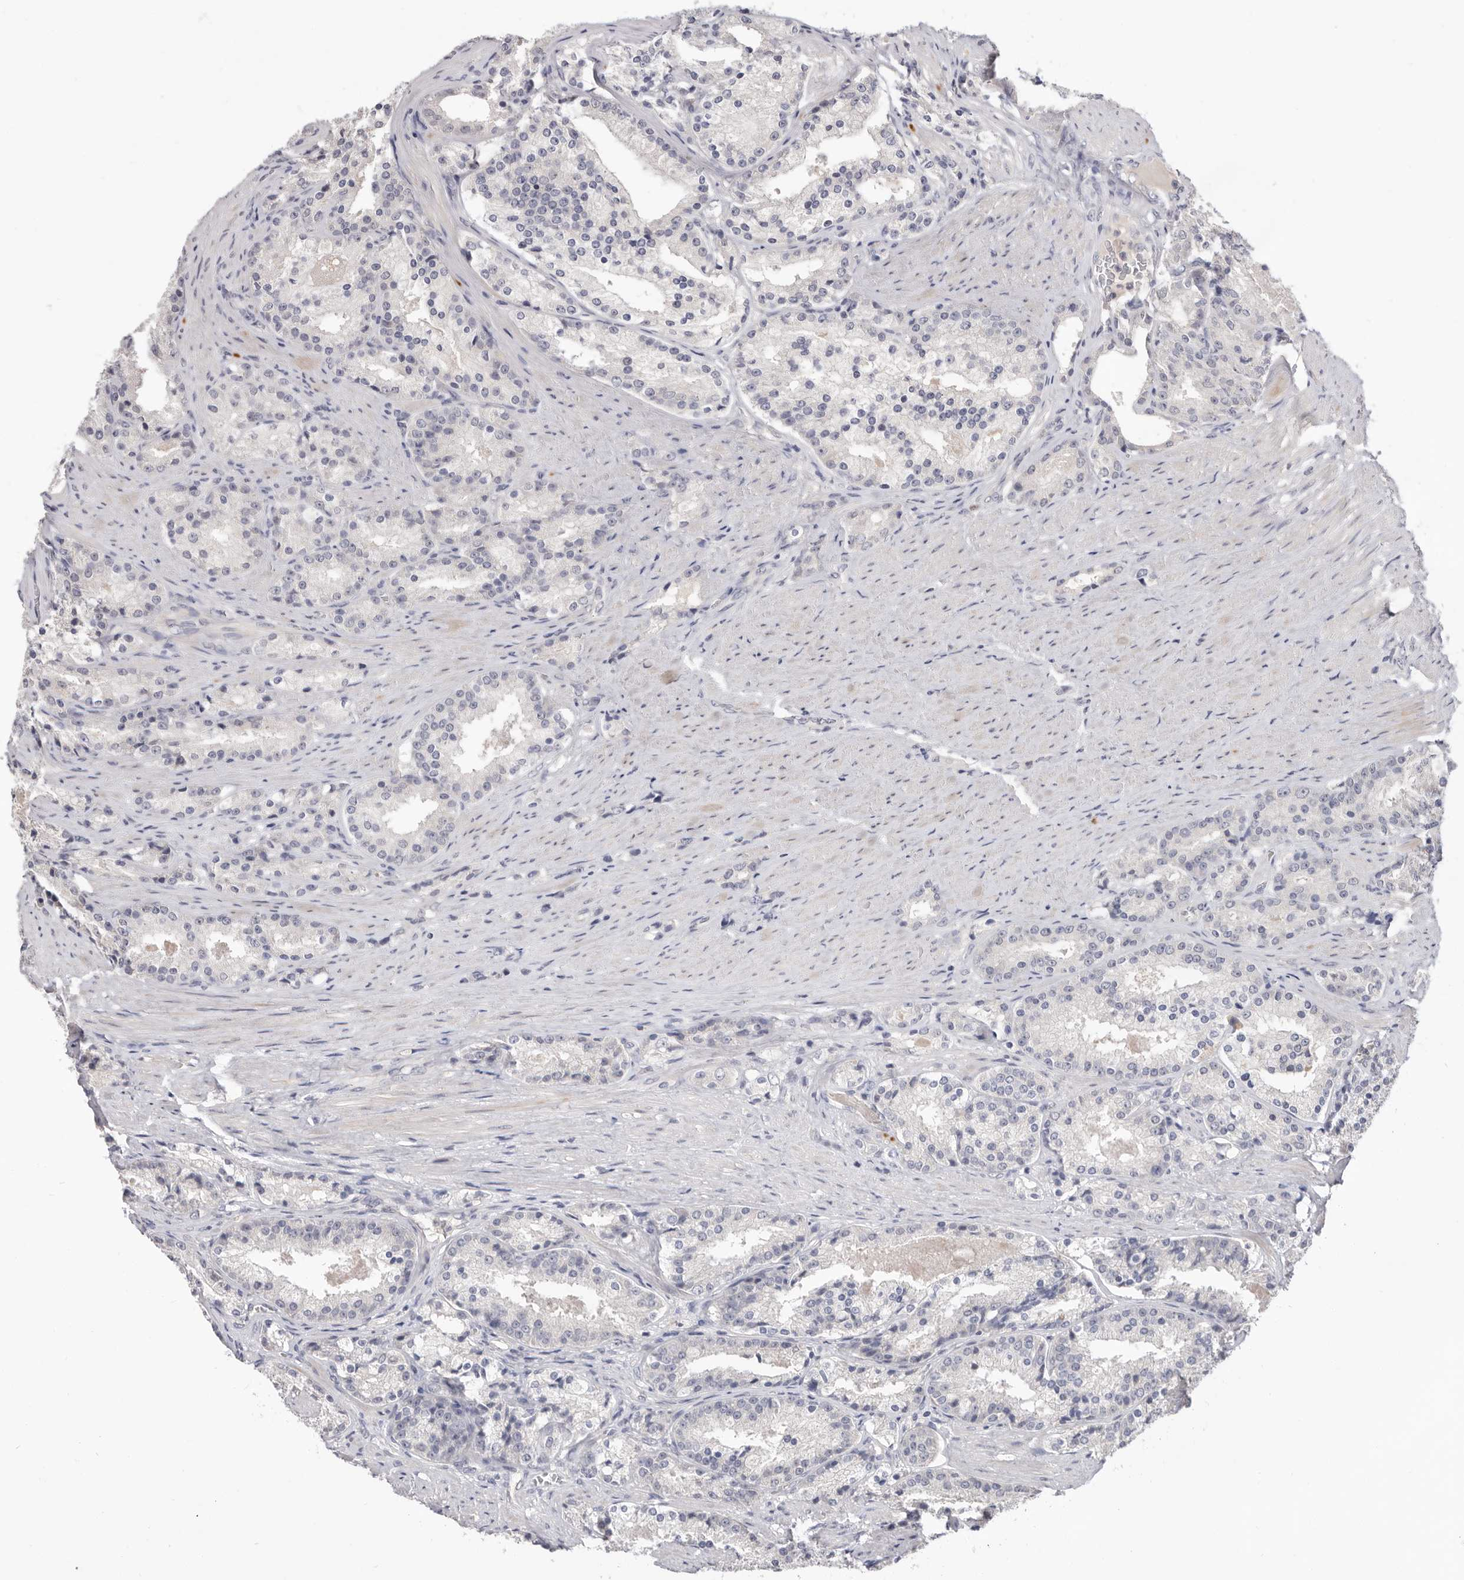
{"staining": {"intensity": "negative", "quantity": "none", "location": "none"}, "tissue": "prostate cancer", "cell_type": "Tumor cells", "image_type": "cancer", "snomed": [{"axis": "morphology", "description": "Adenocarcinoma, High grade"}, {"axis": "topography", "description": "Prostate"}], "caption": "Immunohistochemistry image of prostate high-grade adenocarcinoma stained for a protein (brown), which reveals no expression in tumor cells.", "gene": "DOP1A", "patient": {"sex": "male", "age": 60}}